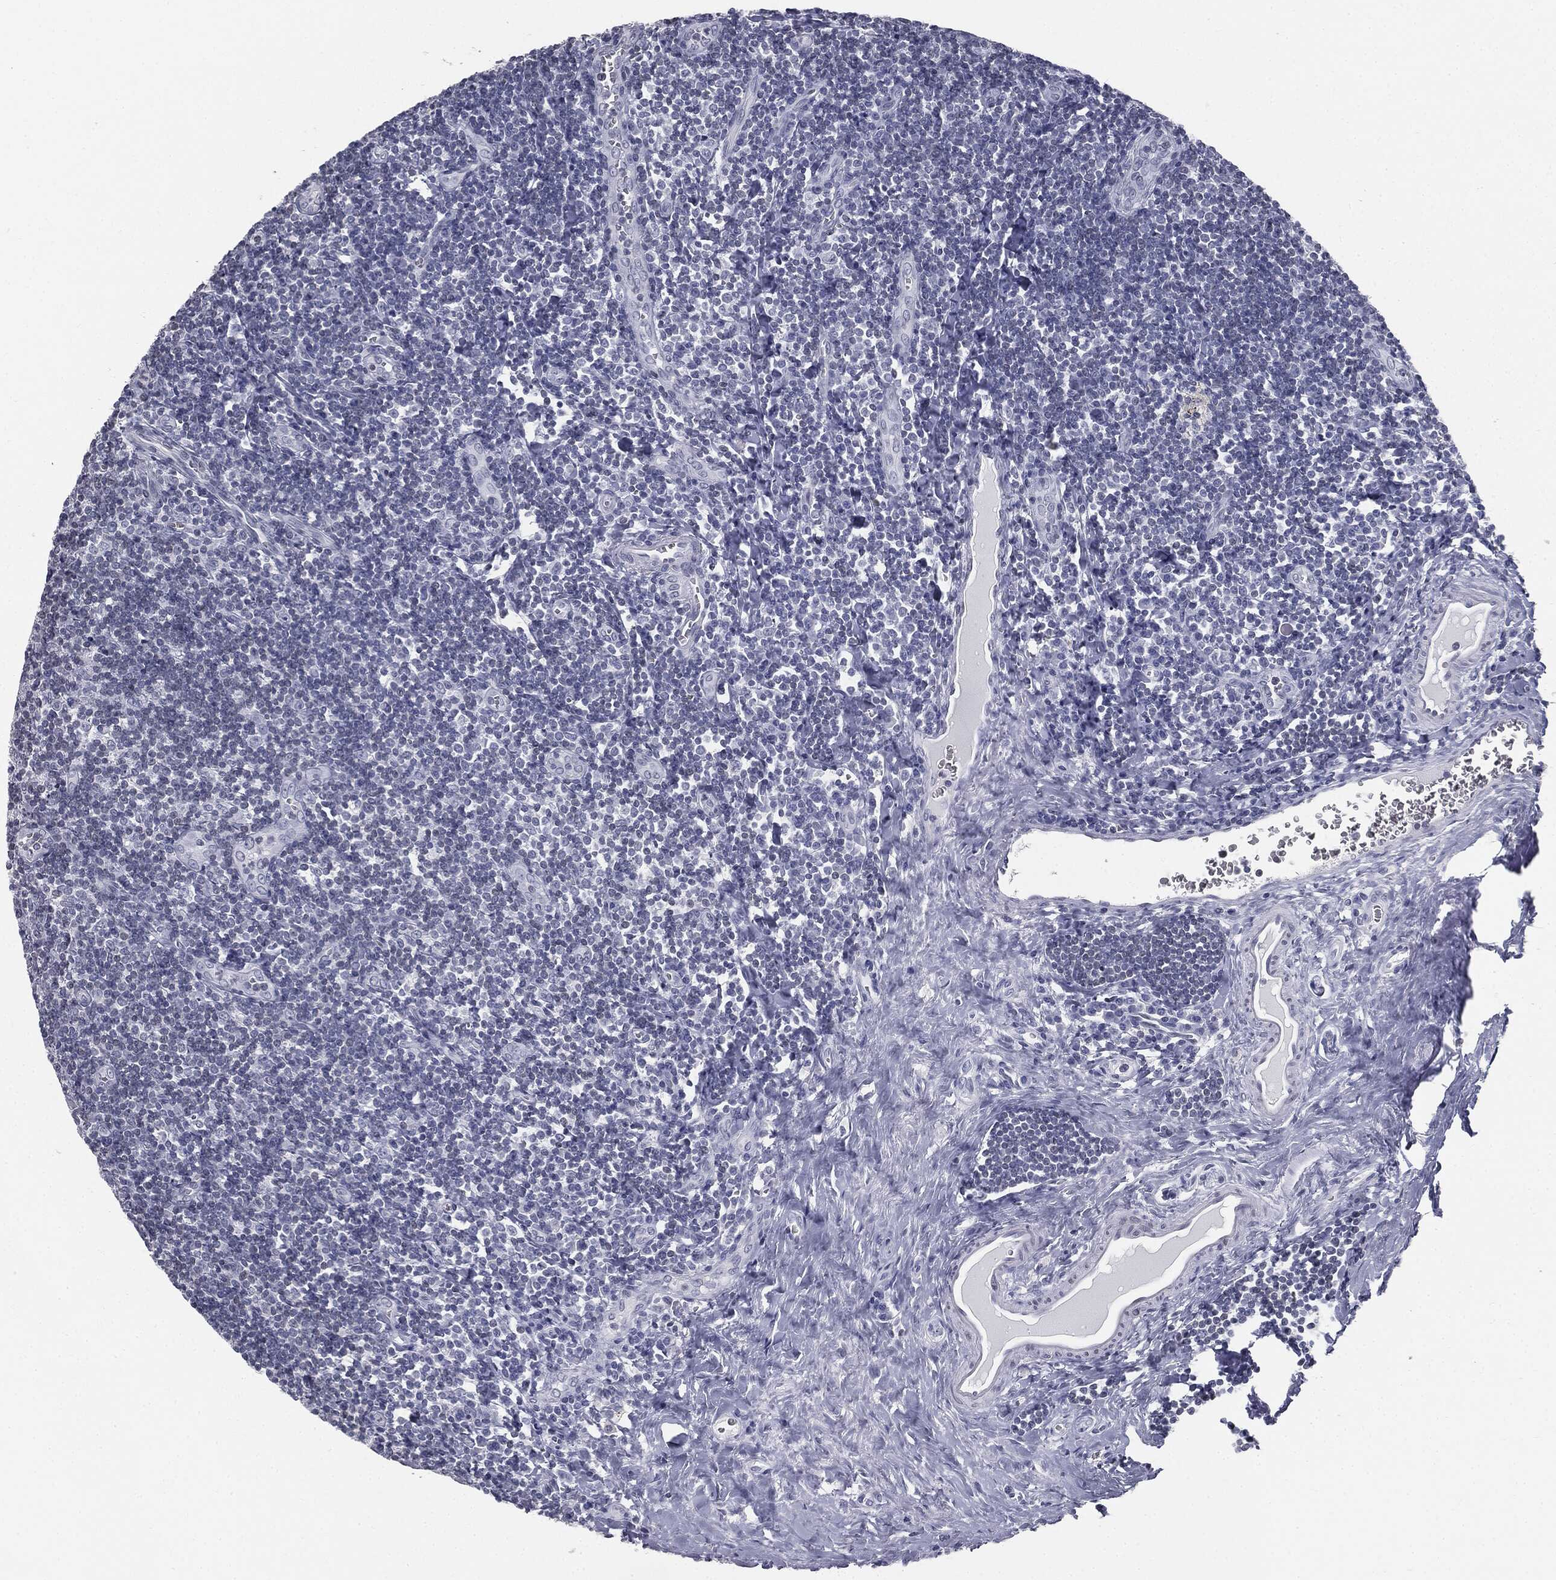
{"staining": {"intensity": "negative", "quantity": "none", "location": "none"}, "tissue": "tonsil", "cell_type": "Germinal center cells", "image_type": "normal", "snomed": [{"axis": "morphology", "description": "Normal tissue, NOS"}, {"axis": "morphology", "description": "Inflammation, NOS"}, {"axis": "topography", "description": "Tonsil"}], "caption": "DAB (3,3'-diaminobenzidine) immunohistochemical staining of unremarkable human tonsil reveals no significant staining in germinal center cells. (Immunohistochemistry, brightfield microscopy, high magnification).", "gene": "ALDOB", "patient": {"sex": "female", "age": 31}}